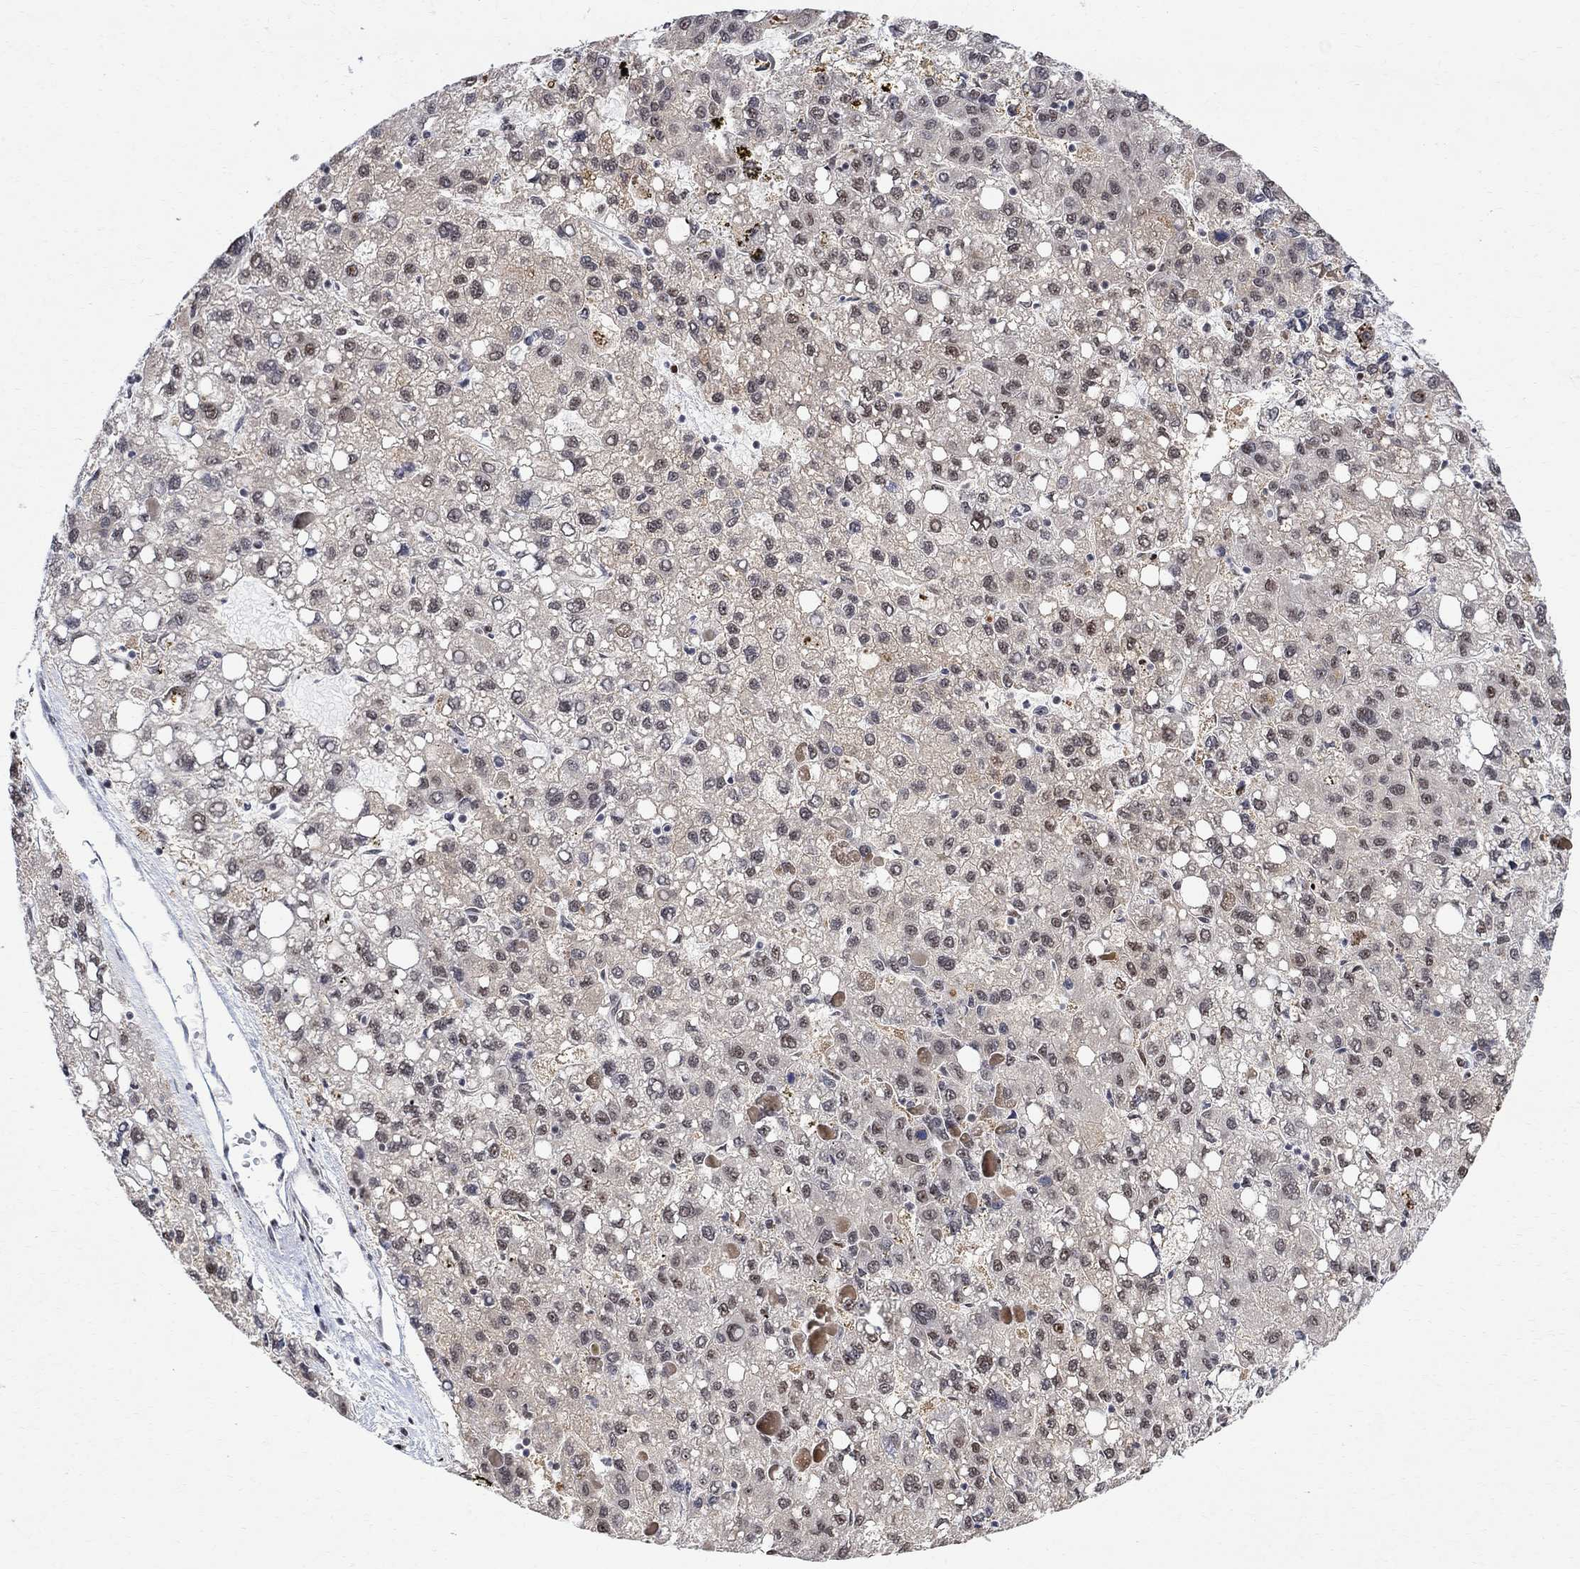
{"staining": {"intensity": "moderate", "quantity": "<25%", "location": "nuclear"}, "tissue": "liver cancer", "cell_type": "Tumor cells", "image_type": "cancer", "snomed": [{"axis": "morphology", "description": "Carcinoma, Hepatocellular, NOS"}, {"axis": "topography", "description": "Liver"}], "caption": "Moderate nuclear positivity for a protein is present in approximately <25% of tumor cells of liver hepatocellular carcinoma using immunohistochemistry (IHC).", "gene": "E4F1", "patient": {"sex": "female", "age": 82}}